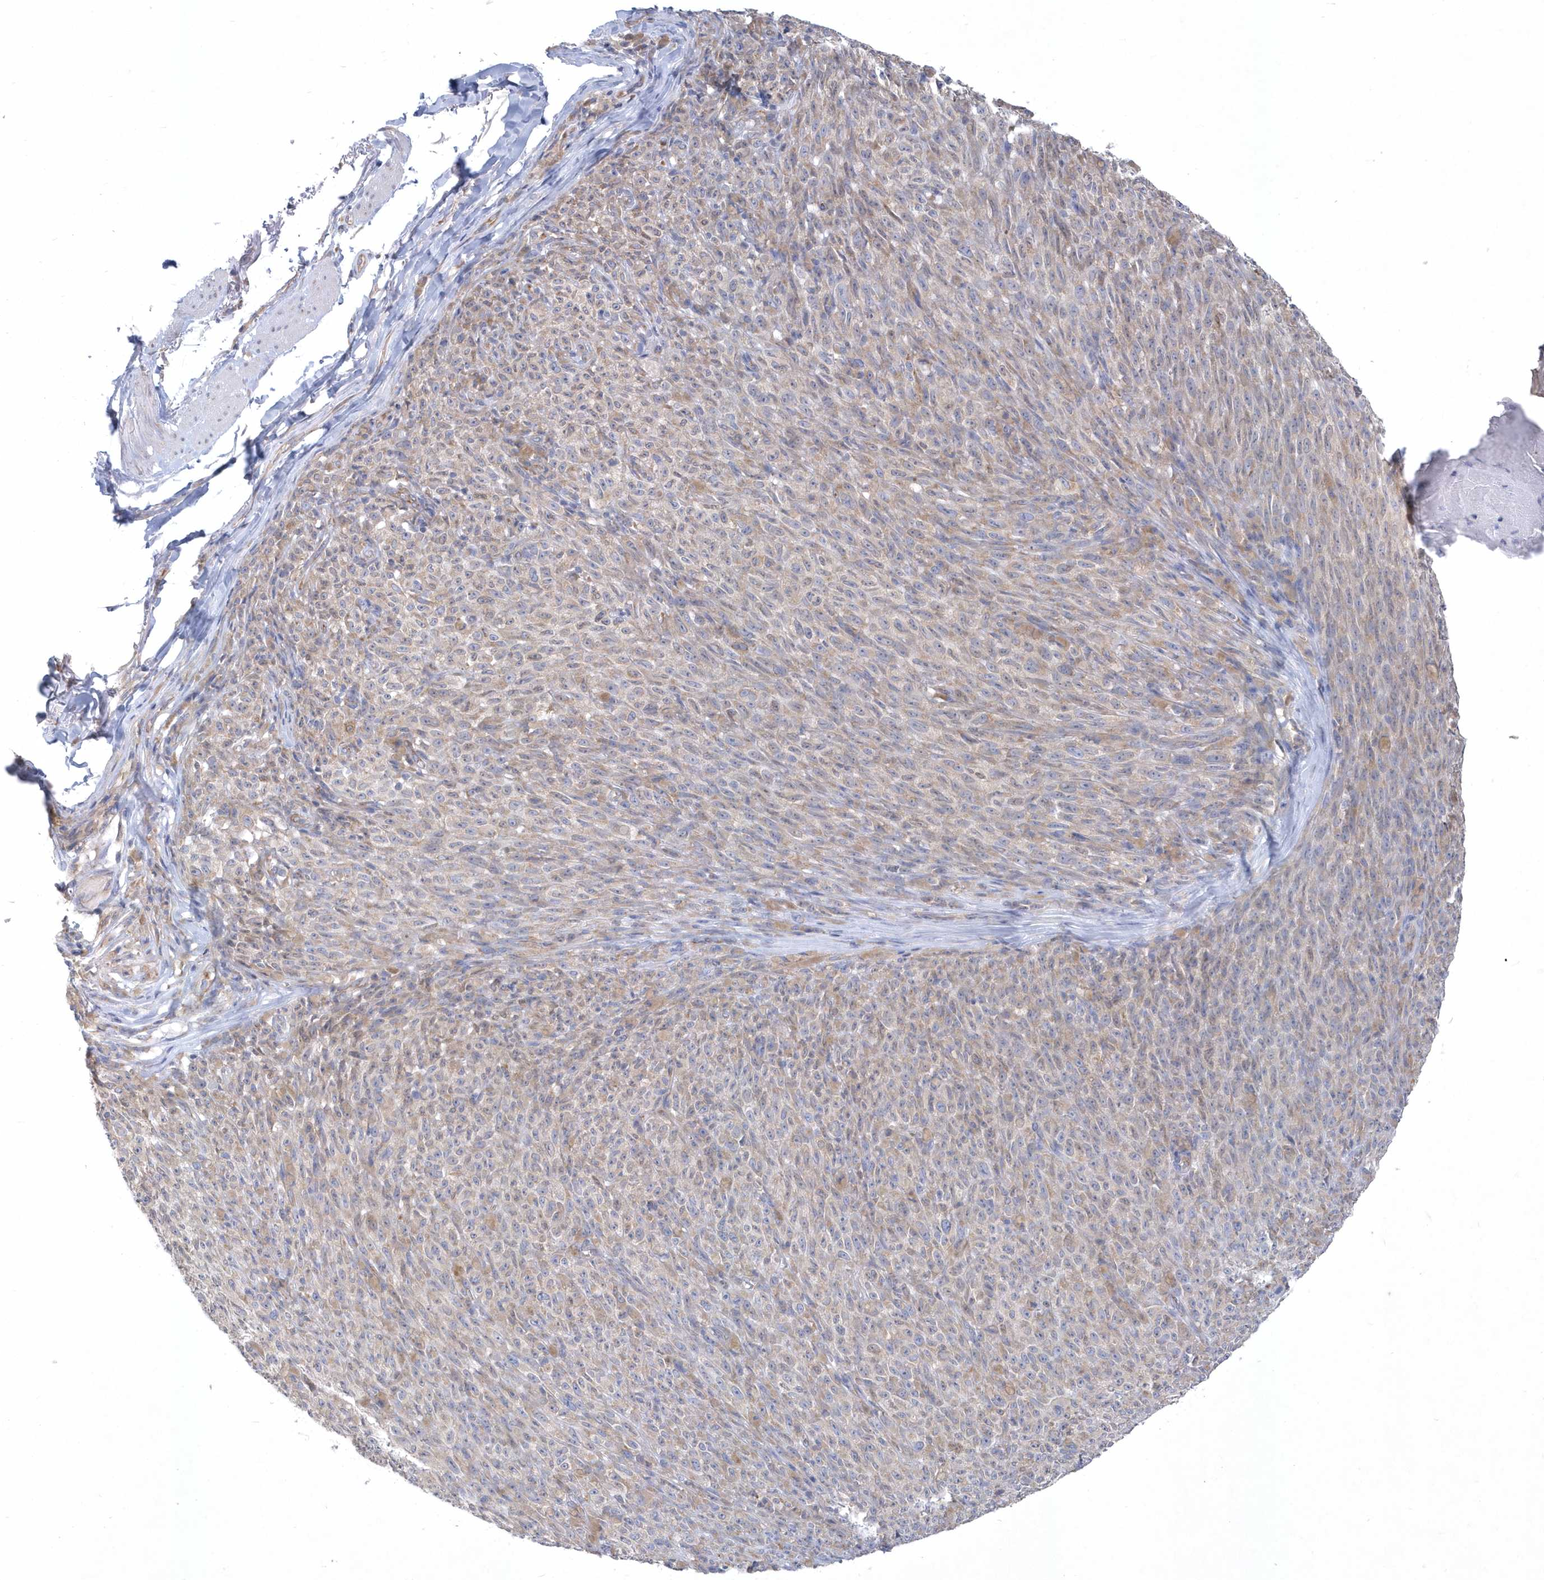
{"staining": {"intensity": "weak", "quantity": ">75%", "location": "cytoplasmic/membranous"}, "tissue": "melanoma", "cell_type": "Tumor cells", "image_type": "cancer", "snomed": [{"axis": "morphology", "description": "Malignant melanoma, NOS"}, {"axis": "topography", "description": "Skin"}], "caption": "The micrograph displays a brown stain indicating the presence of a protein in the cytoplasmic/membranous of tumor cells in malignant melanoma.", "gene": "DGAT1", "patient": {"sex": "female", "age": 82}}